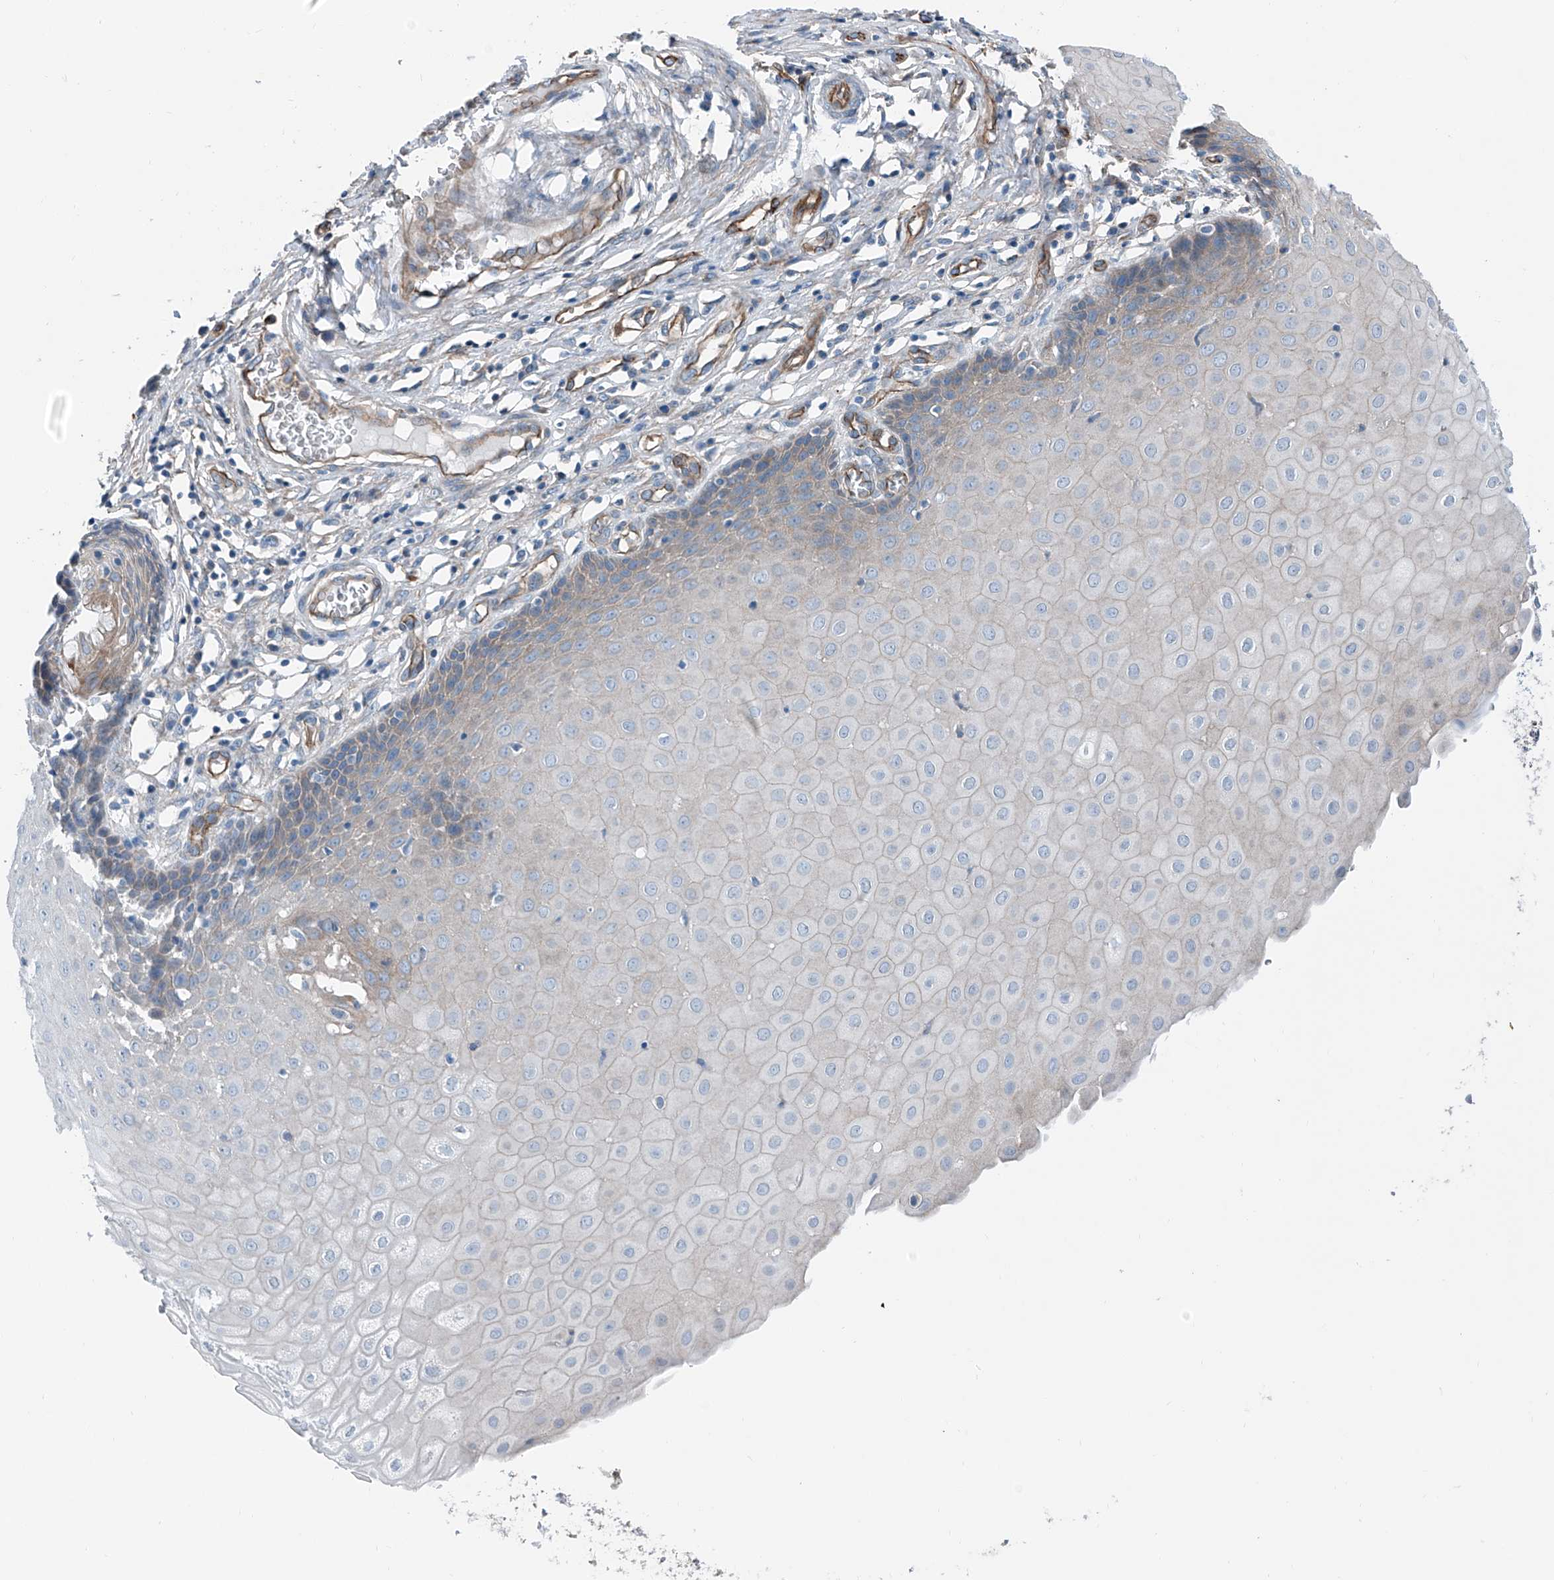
{"staining": {"intensity": "weak", "quantity": "<25%", "location": "cytoplasmic/membranous"}, "tissue": "cervix", "cell_type": "Glandular cells", "image_type": "normal", "snomed": [{"axis": "morphology", "description": "Normal tissue, NOS"}, {"axis": "topography", "description": "Cervix"}], "caption": "Unremarkable cervix was stained to show a protein in brown. There is no significant staining in glandular cells. (Immunohistochemistry, brightfield microscopy, high magnification).", "gene": "THEMIS2", "patient": {"sex": "female", "age": 55}}